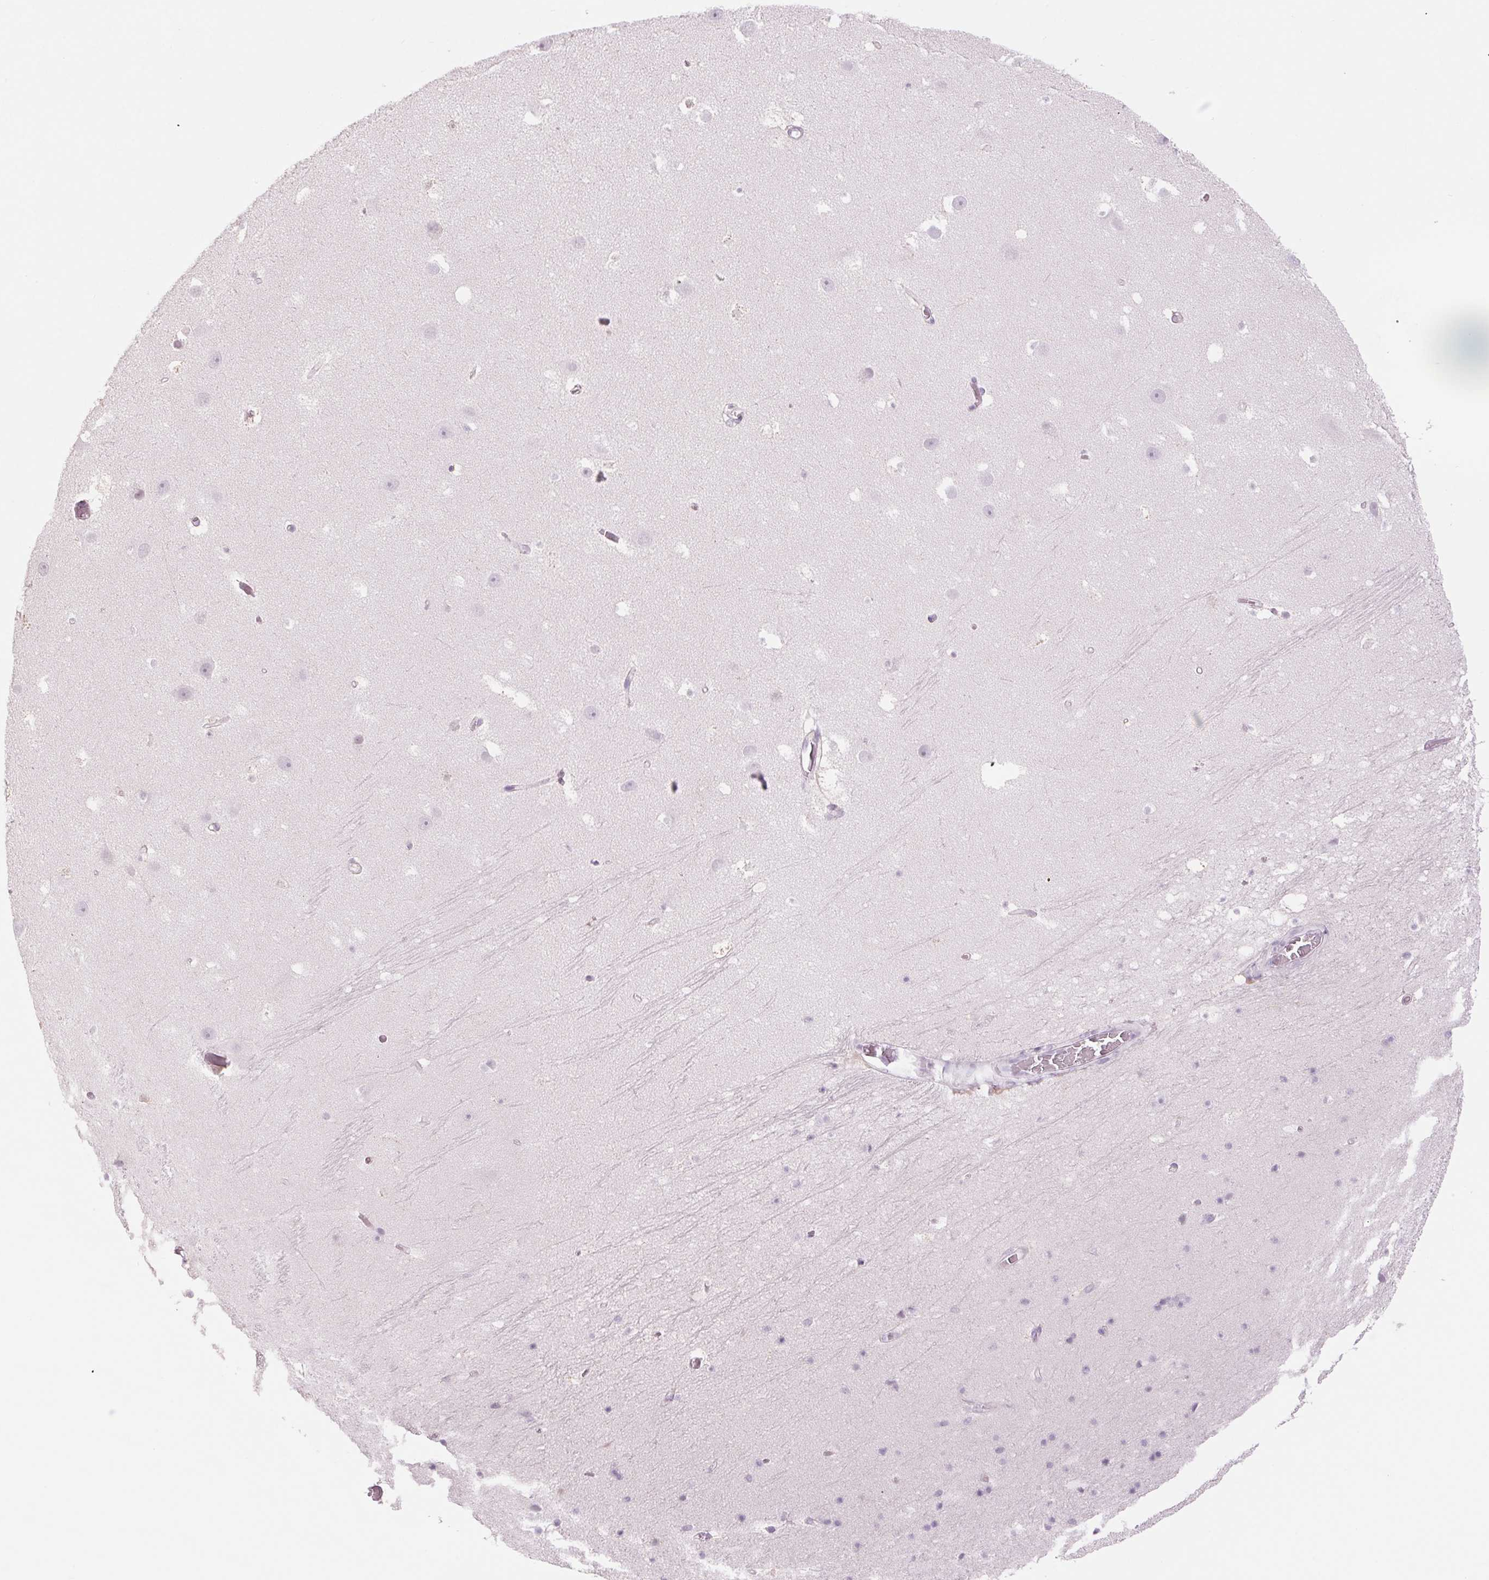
{"staining": {"intensity": "negative", "quantity": "none", "location": "none"}, "tissue": "hippocampus", "cell_type": "Glial cells", "image_type": "normal", "snomed": [{"axis": "morphology", "description": "Normal tissue, NOS"}, {"axis": "topography", "description": "Hippocampus"}], "caption": "Immunohistochemistry of unremarkable human hippocampus reveals no expression in glial cells.", "gene": "MPO", "patient": {"sex": "male", "age": 26}}